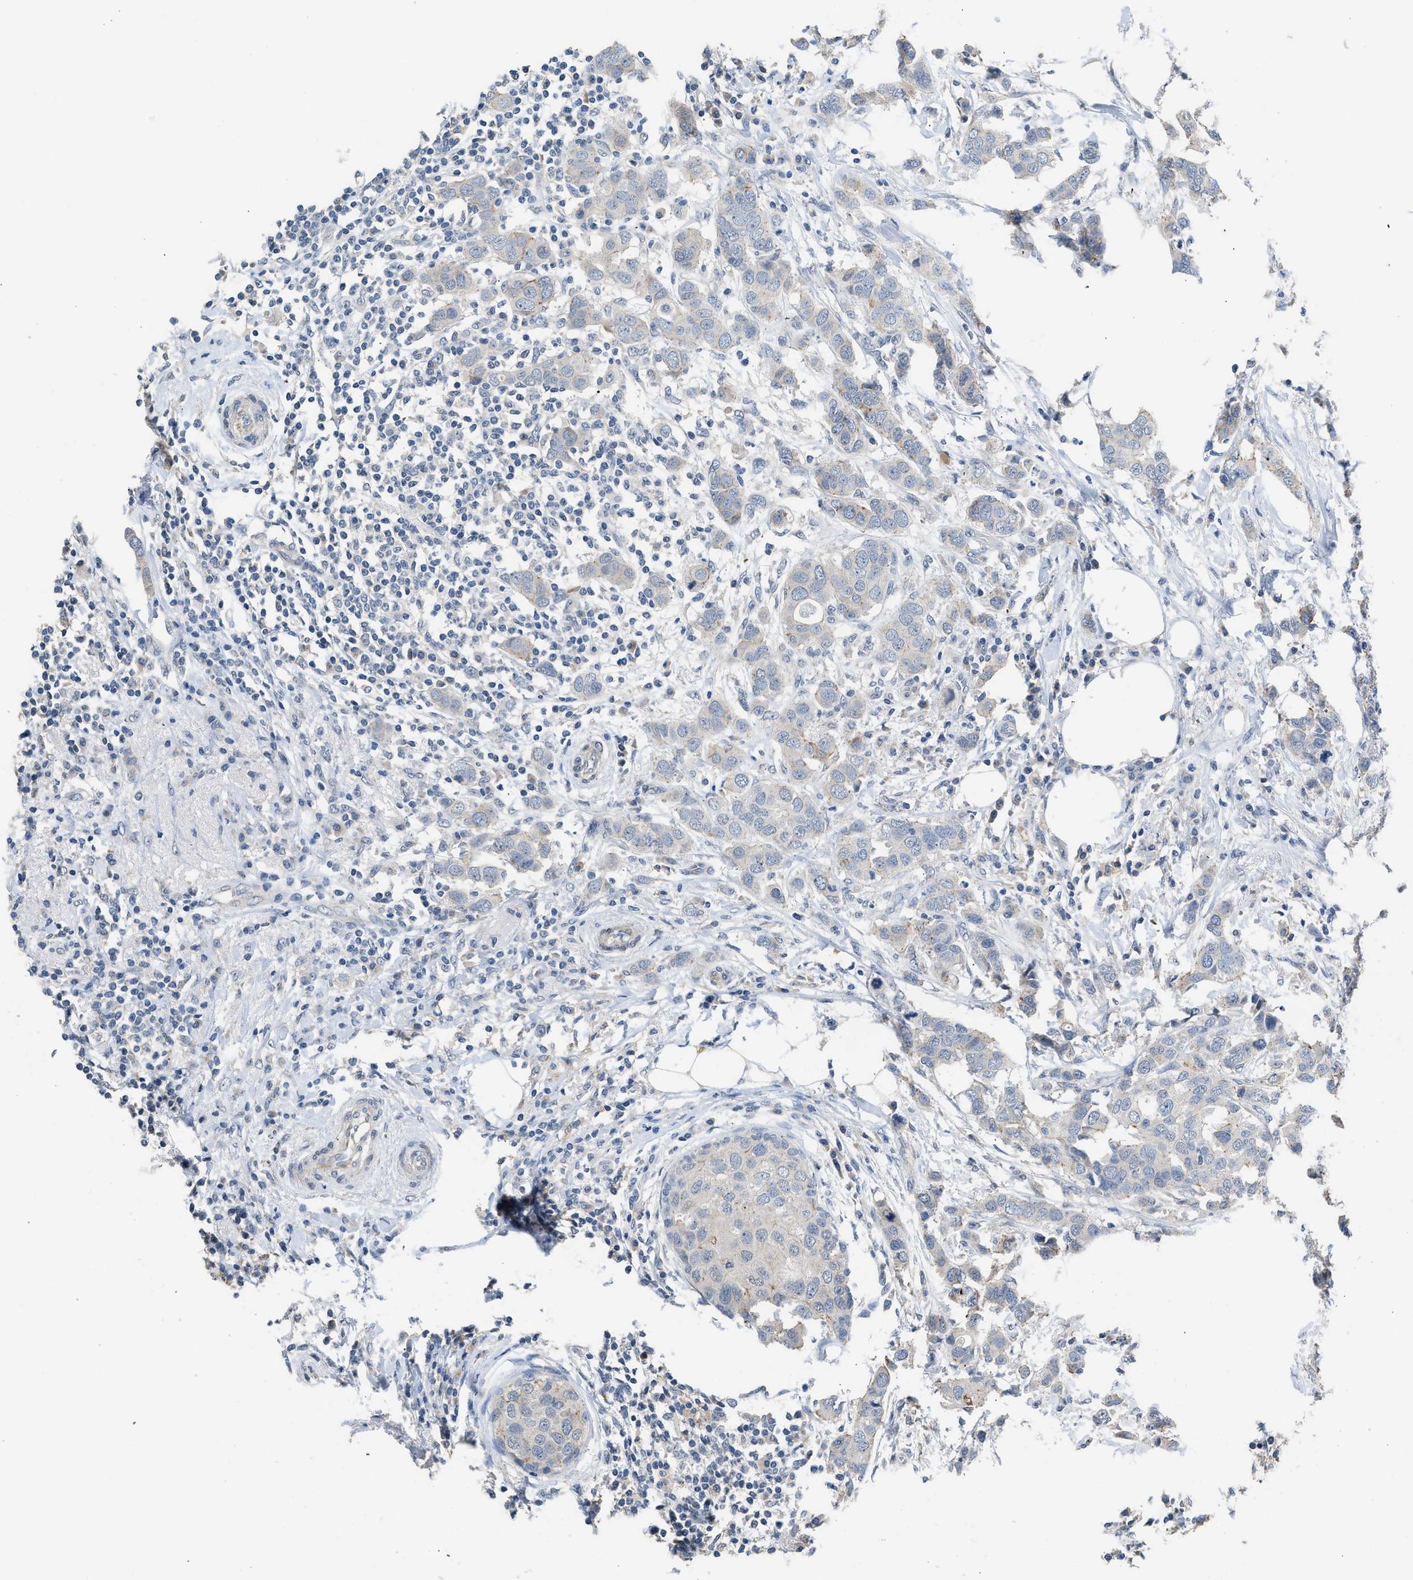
{"staining": {"intensity": "negative", "quantity": "none", "location": "none"}, "tissue": "breast cancer", "cell_type": "Tumor cells", "image_type": "cancer", "snomed": [{"axis": "morphology", "description": "Duct carcinoma"}, {"axis": "topography", "description": "Breast"}], "caption": "IHC micrograph of neoplastic tissue: breast cancer (intraductal carcinoma) stained with DAB (3,3'-diaminobenzidine) exhibits no significant protein positivity in tumor cells.", "gene": "CSF3R", "patient": {"sex": "female", "age": 50}}